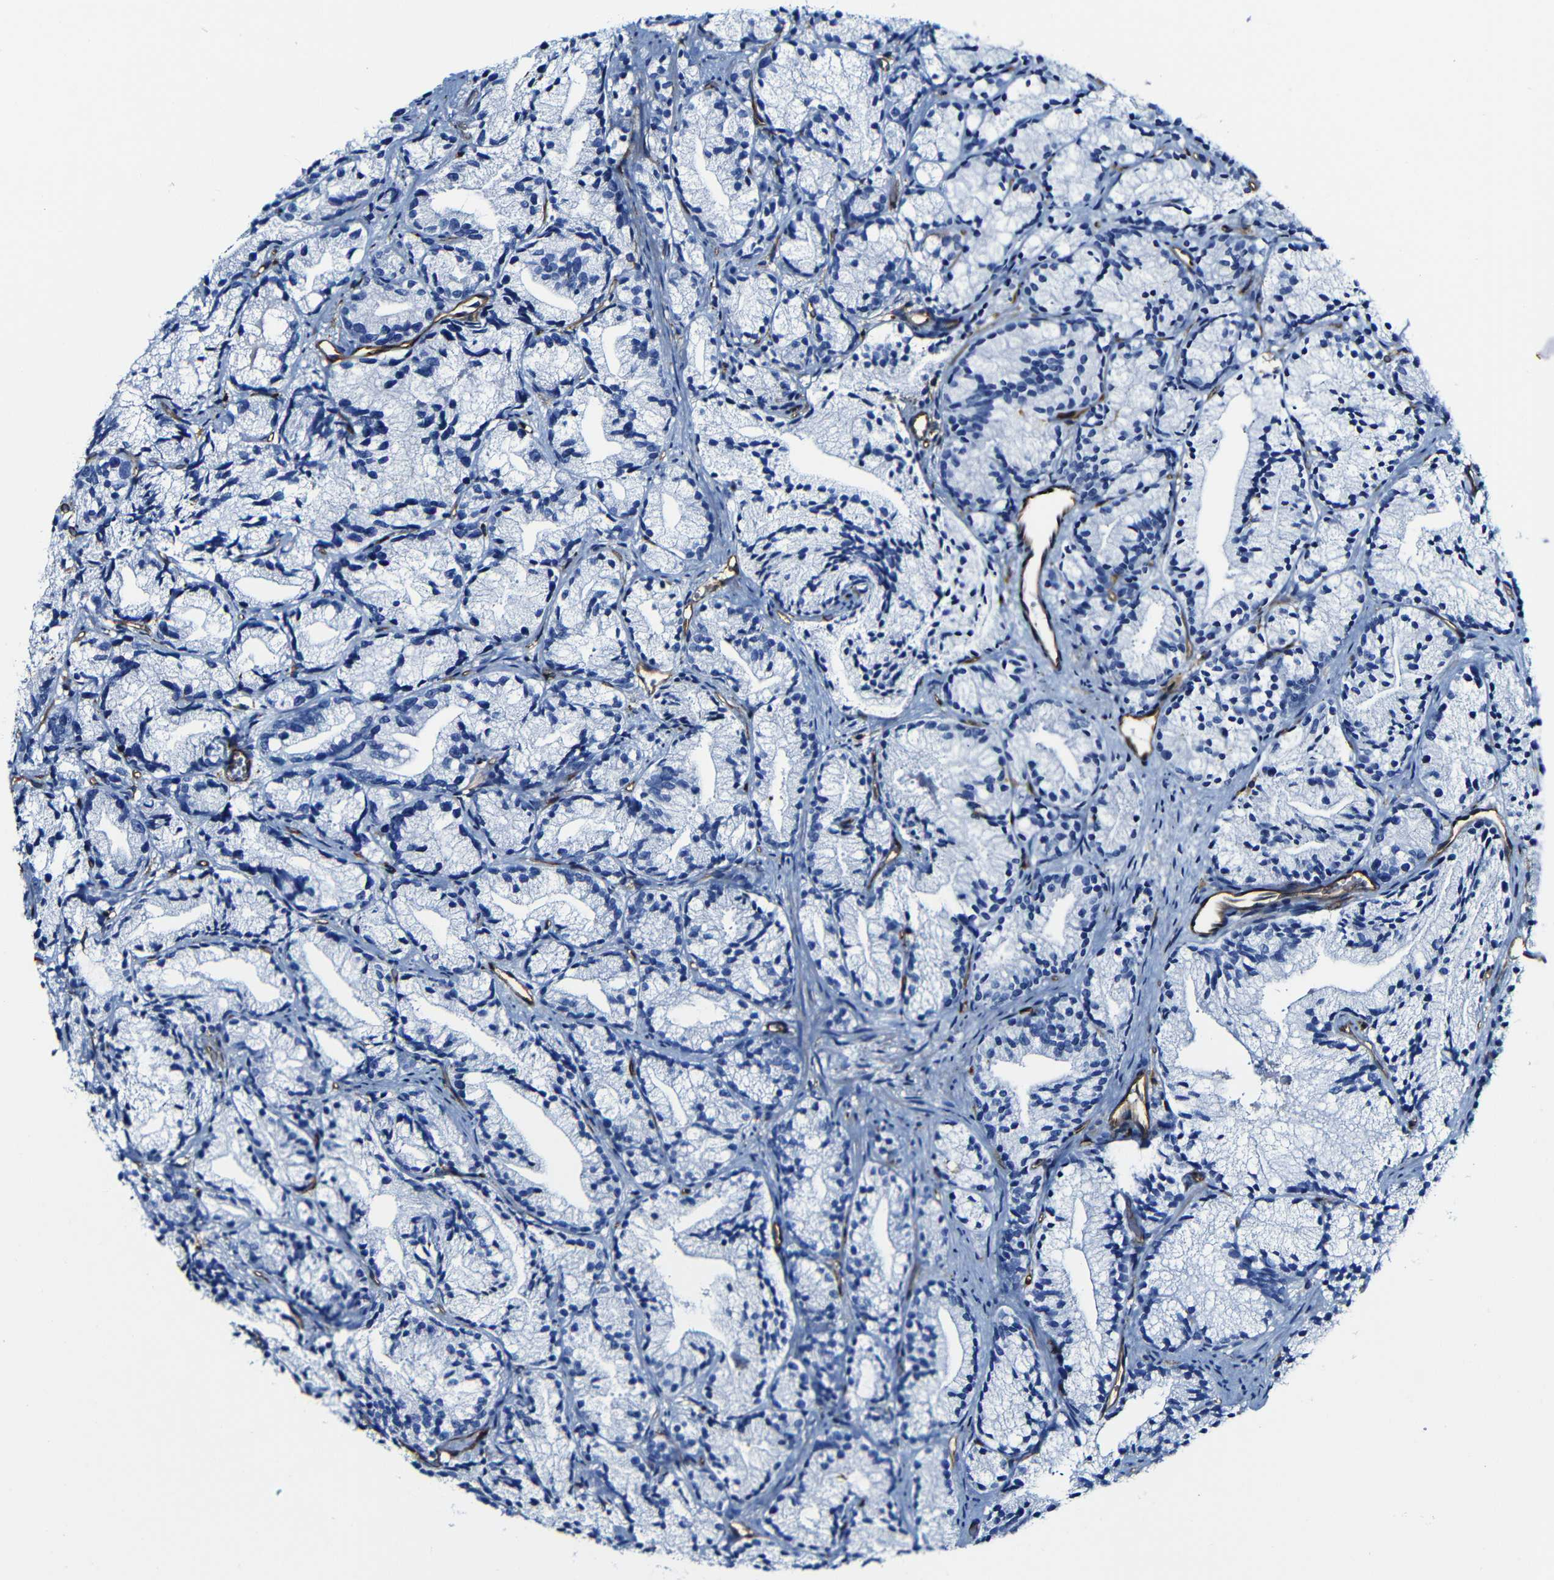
{"staining": {"intensity": "negative", "quantity": "none", "location": "none"}, "tissue": "prostate cancer", "cell_type": "Tumor cells", "image_type": "cancer", "snomed": [{"axis": "morphology", "description": "Adenocarcinoma, Low grade"}, {"axis": "topography", "description": "Prostate"}], "caption": "This is an immunohistochemistry (IHC) micrograph of prostate low-grade adenocarcinoma. There is no staining in tumor cells.", "gene": "MSN", "patient": {"sex": "male", "age": 89}}